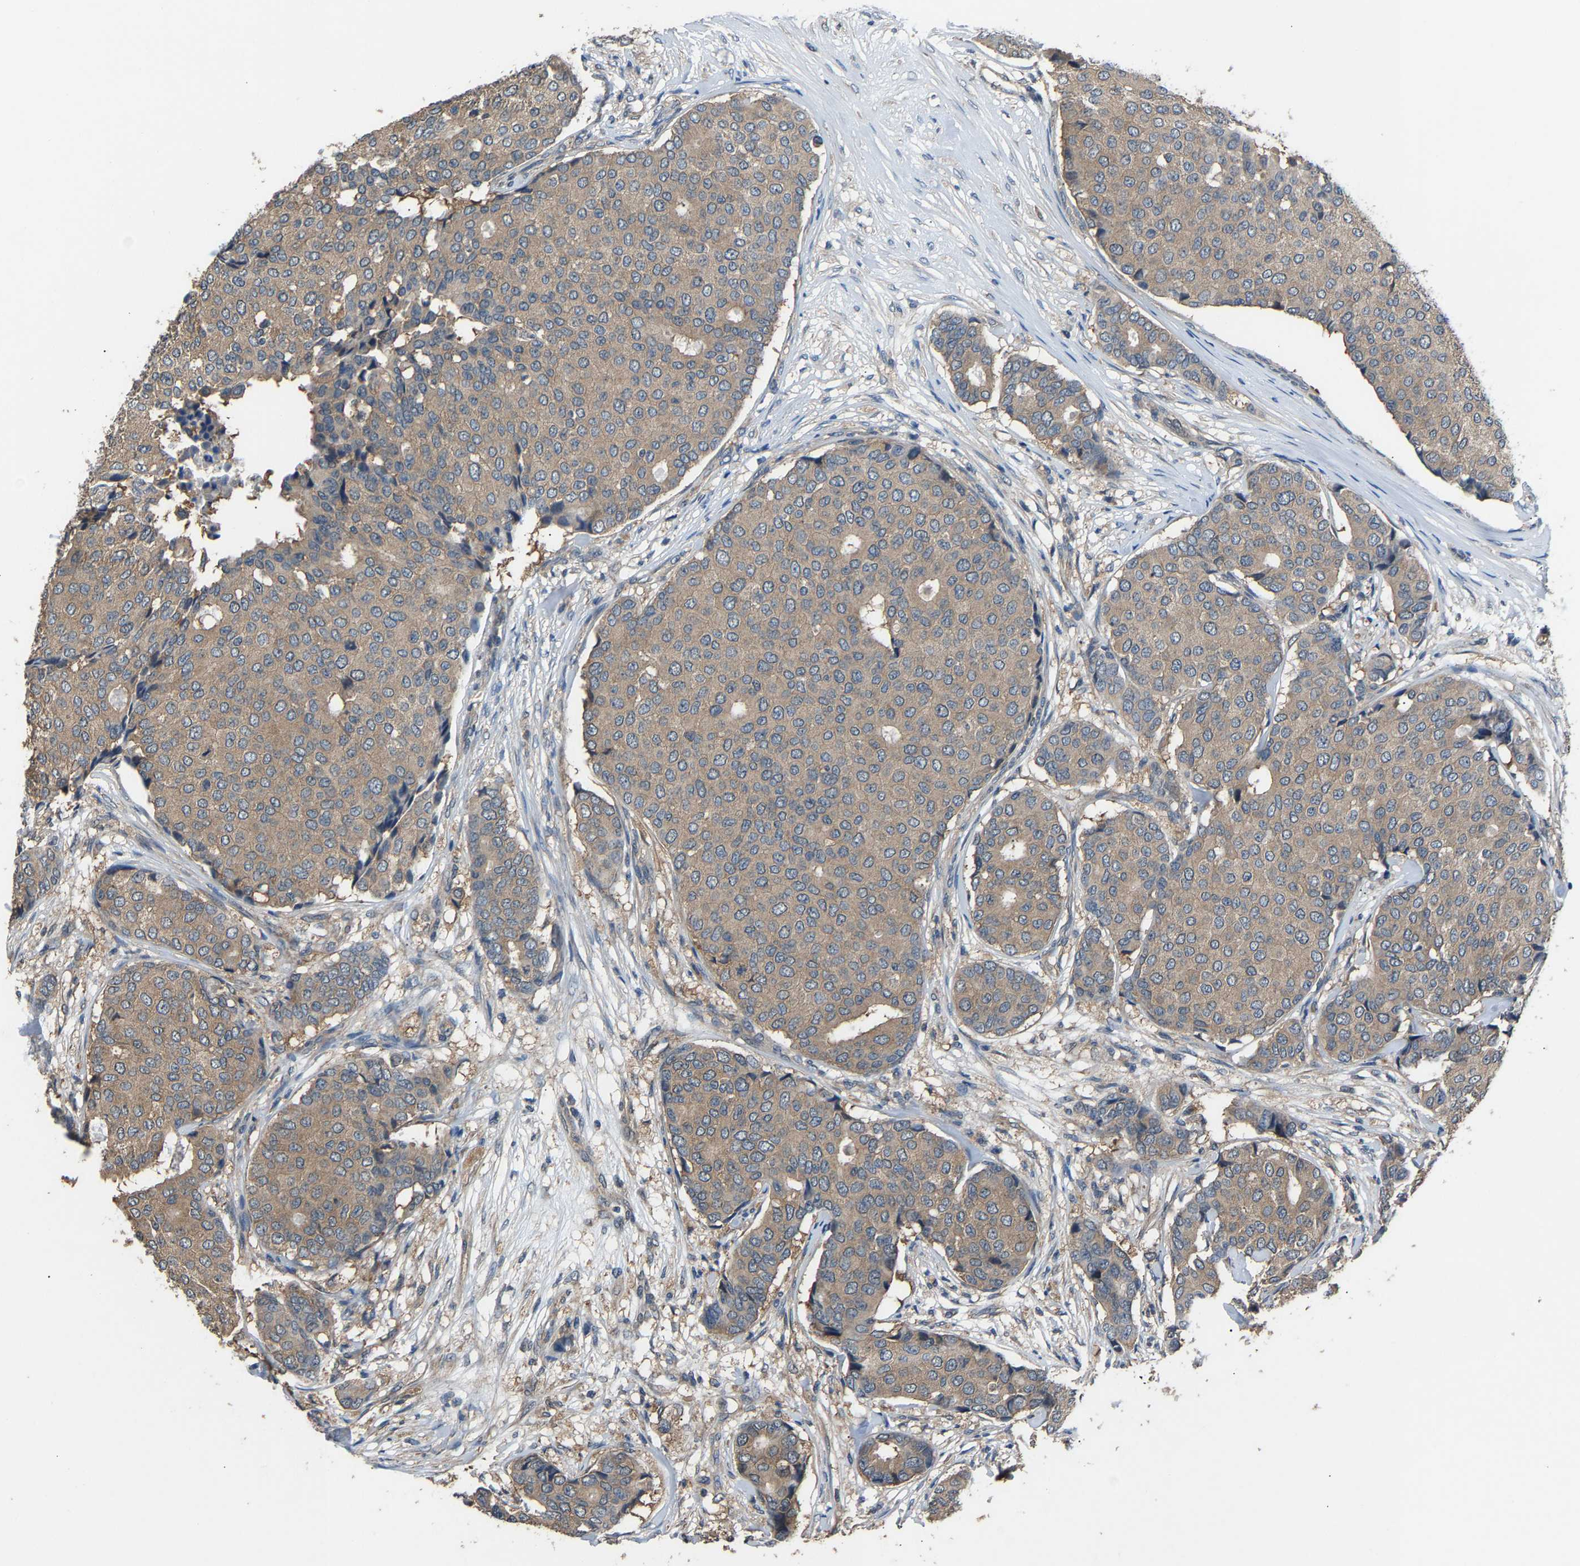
{"staining": {"intensity": "weak", "quantity": ">75%", "location": "cytoplasmic/membranous"}, "tissue": "breast cancer", "cell_type": "Tumor cells", "image_type": "cancer", "snomed": [{"axis": "morphology", "description": "Duct carcinoma"}, {"axis": "topography", "description": "Breast"}], "caption": "Immunohistochemical staining of human invasive ductal carcinoma (breast) reveals low levels of weak cytoplasmic/membranous protein expression in approximately >75% of tumor cells.", "gene": "ABCC9", "patient": {"sex": "female", "age": 75}}